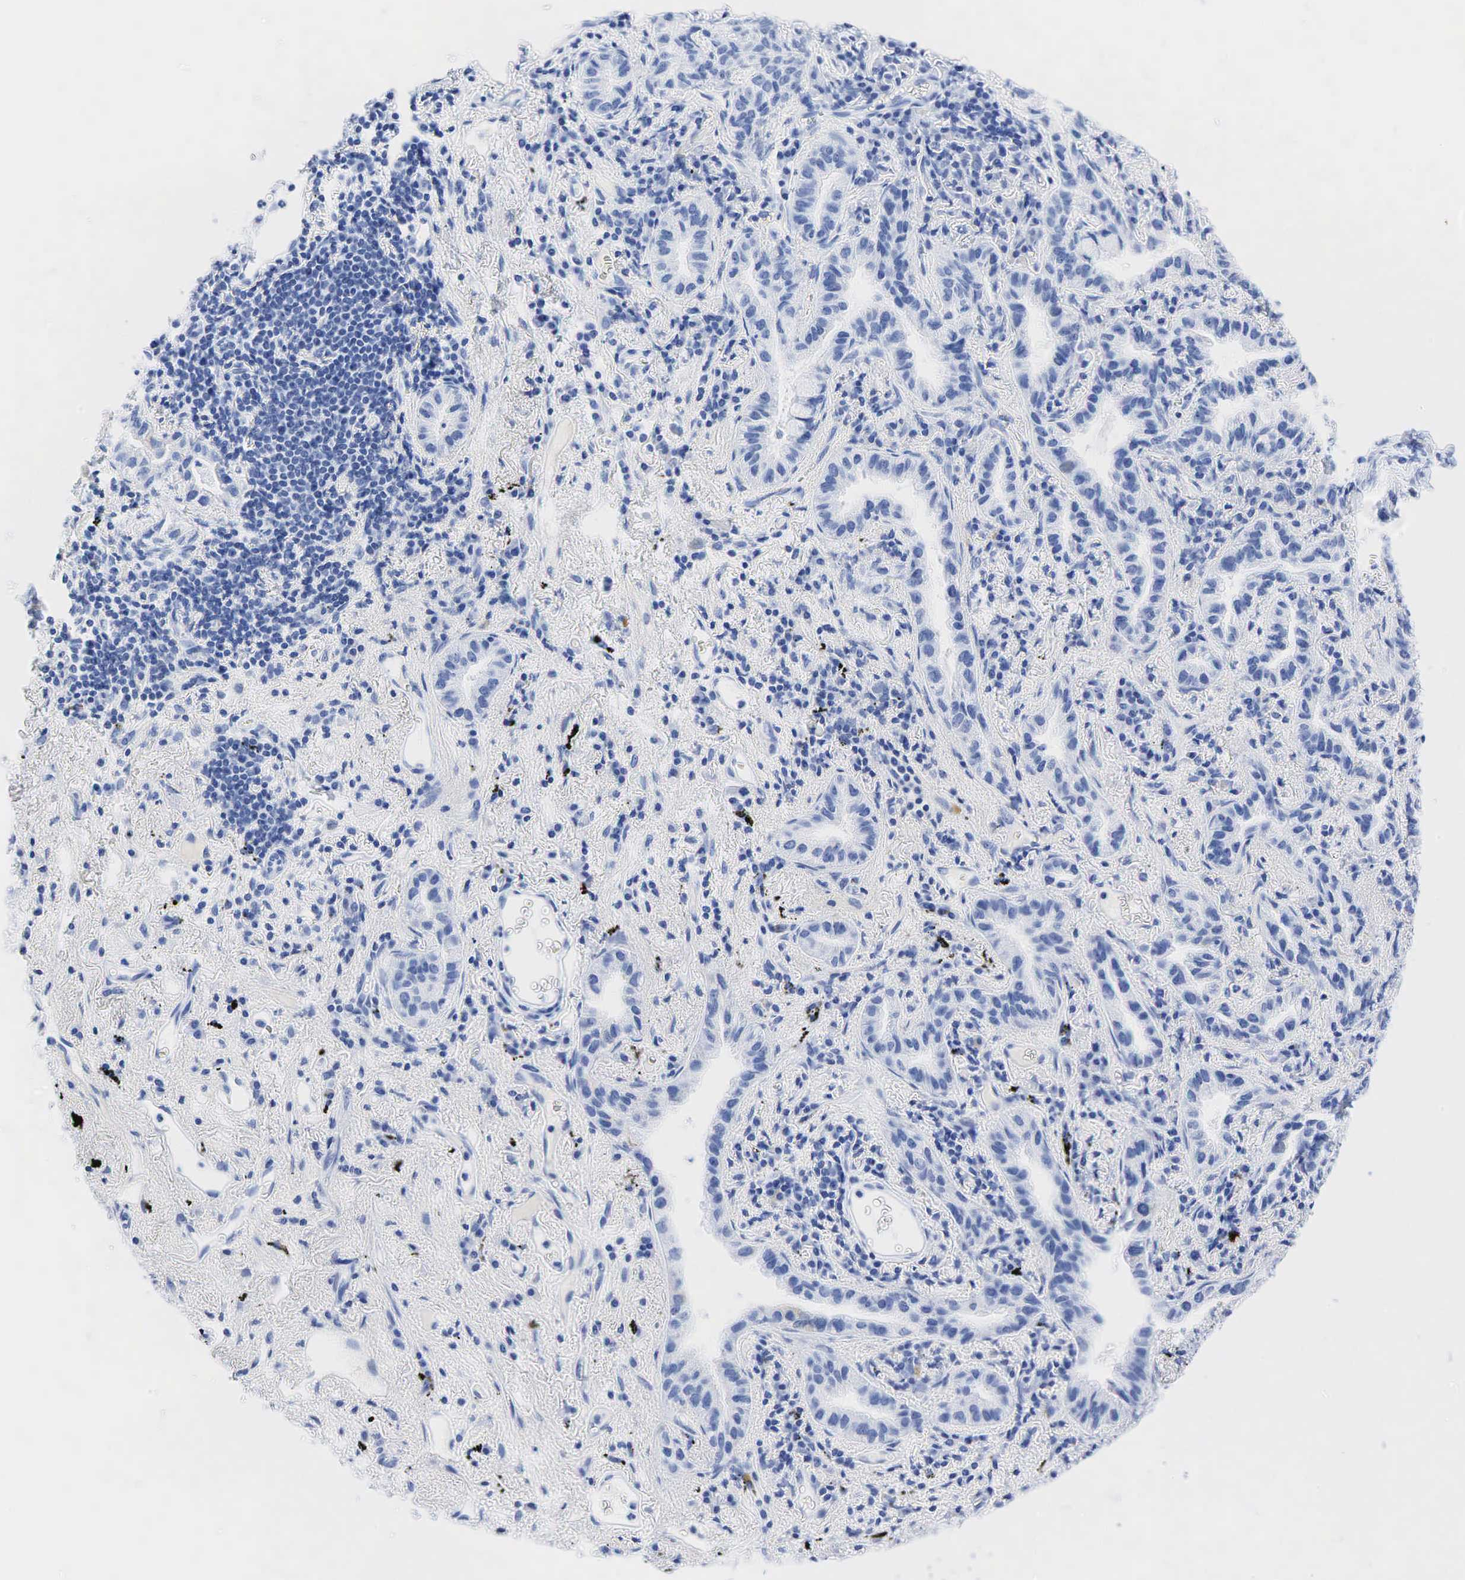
{"staining": {"intensity": "negative", "quantity": "none", "location": "none"}, "tissue": "lung cancer", "cell_type": "Tumor cells", "image_type": "cancer", "snomed": [{"axis": "morphology", "description": "Adenocarcinoma, NOS"}, {"axis": "topography", "description": "Lung"}], "caption": "Immunohistochemistry (IHC) of lung cancer (adenocarcinoma) exhibits no expression in tumor cells. (Brightfield microscopy of DAB (3,3'-diaminobenzidine) immunohistochemistry at high magnification).", "gene": "INHA", "patient": {"sex": "female", "age": 50}}